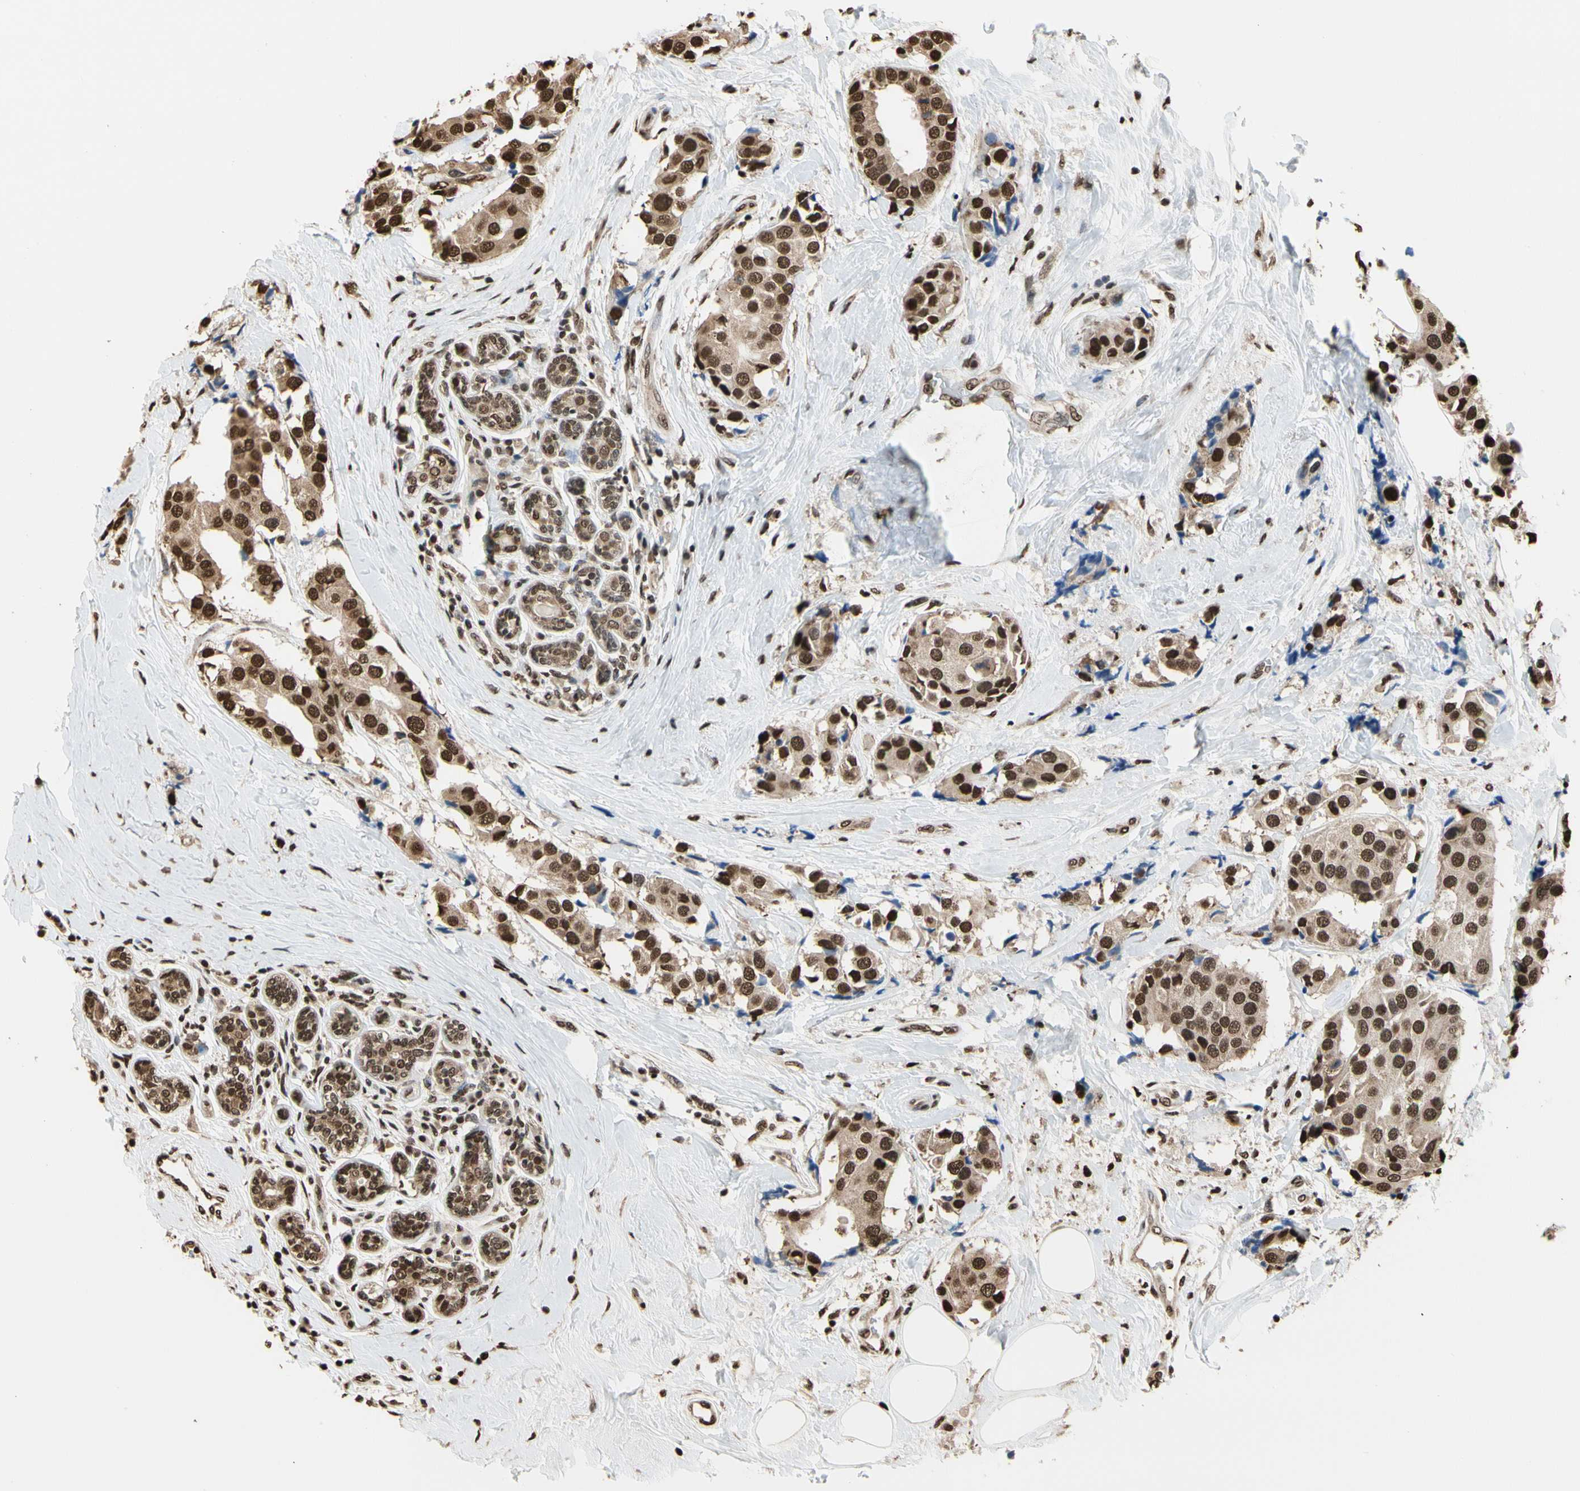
{"staining": {"intensity": "strong", "quantity": ">75%", "location": "cytoplasmic/membranous,nuclear"}, "tissue": "breast cancer", "cell_type": "Tumor cells", "image_type": "cancer", "snomed": [{"axis": "morphology", "description": "Normal tissue, NOS"}, {"axis": "morphology", "description": "Duct carcinoma"}, {"axis": "topography", "description": "Breast"}], "caption": "Breast cancer (invasive ductal carcinoma) stained with DAB (3,3'-diaminobenzidine) immunohistochemistry reveals high levels of strong cytoplasmic/membranous and nuclear staining in approximately >75% of tumor cells.", "gene": "HNRNPK", "patient": {"sex": "female", "age": 39}}